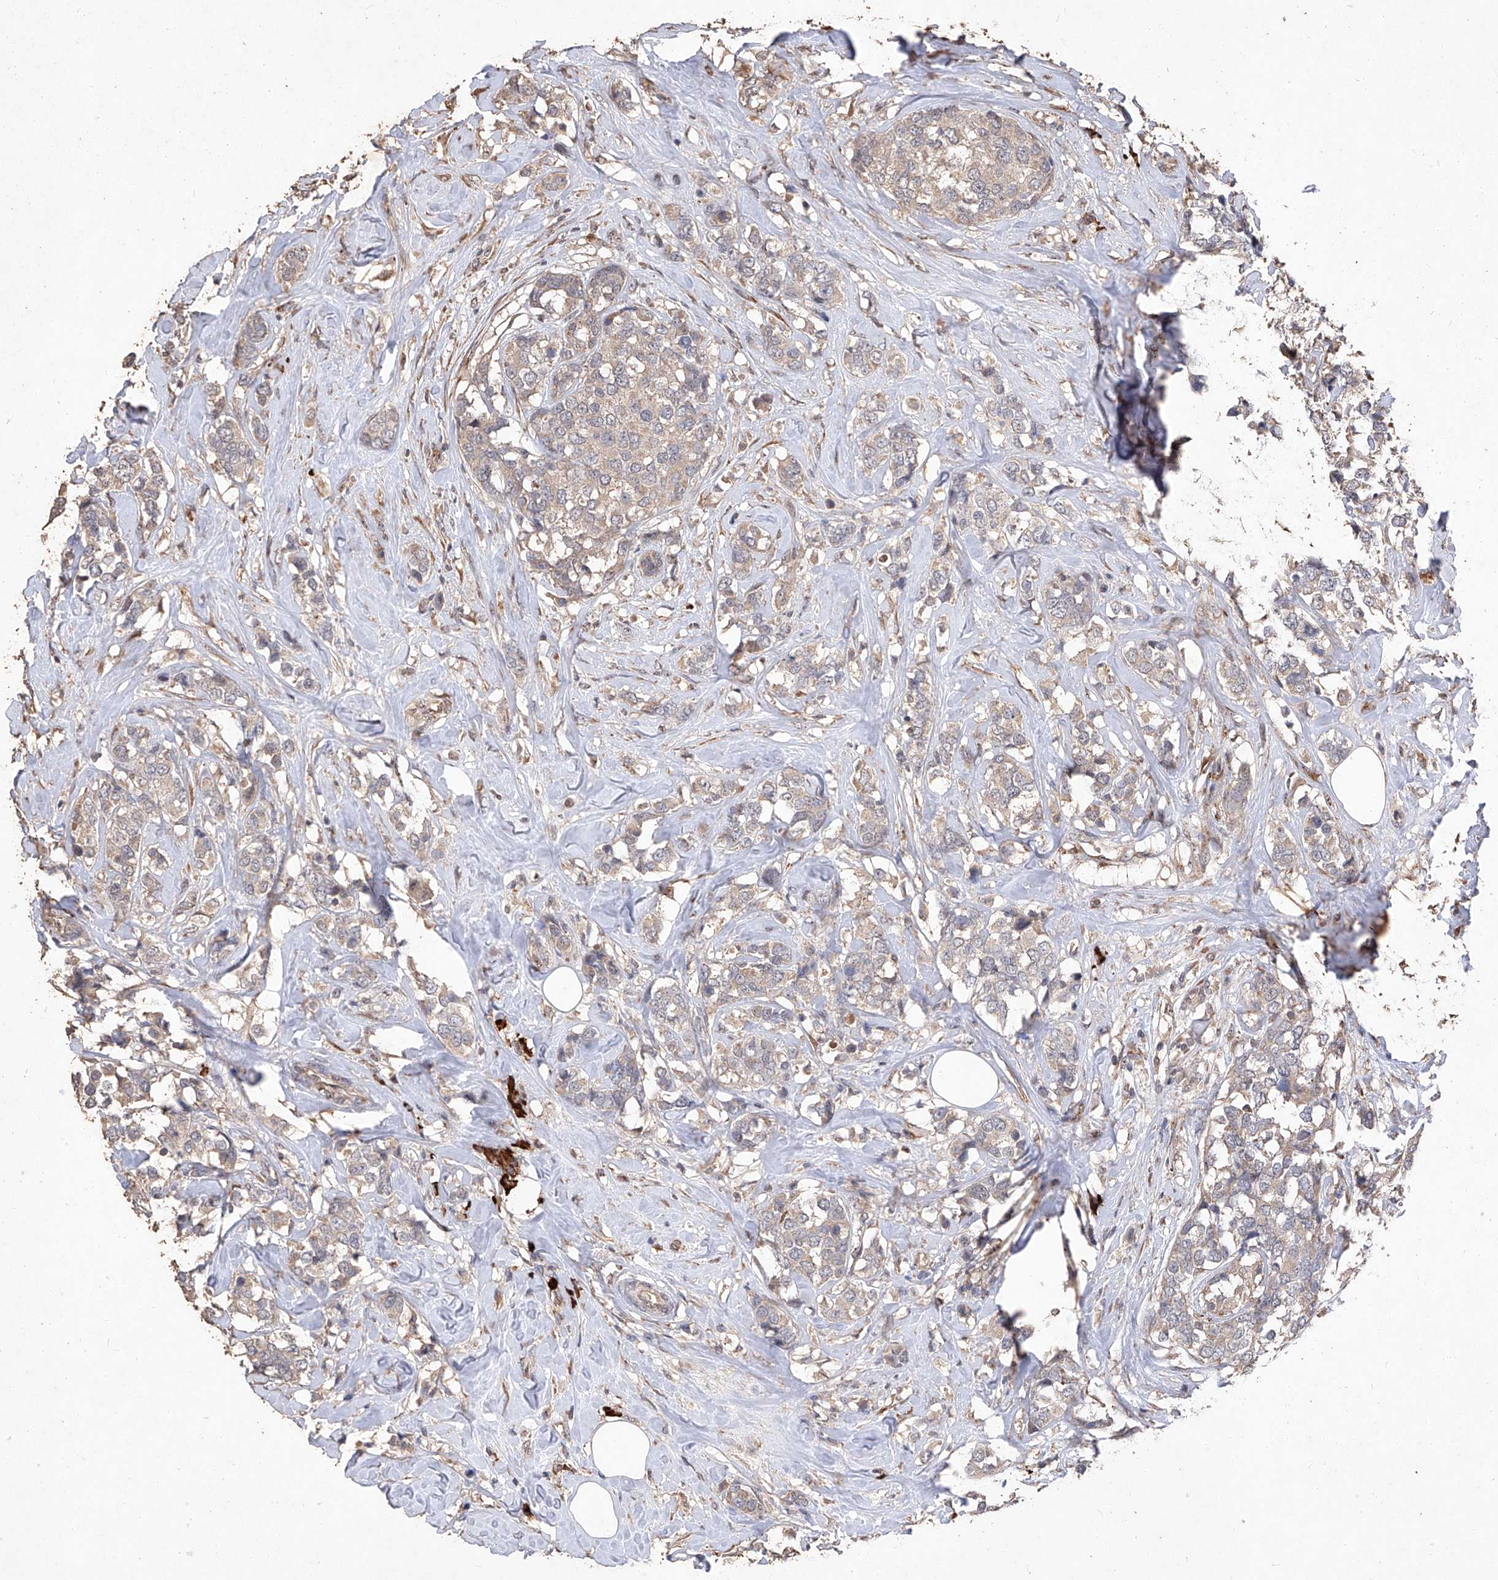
{"staining": {"intensity": "weak", "quantity": ">75%", "location": "cytoplasmic/membranous"}, "tissue": "breast cancer", "cell_type": "Tumor cells", "image_type": "cancer", "snomed": [{"axis": "morphology", "description": "Lobular carcinoma"}, {"axis": "topography", "description": "Breast"}], "caption": "Immunohistochemical staining of breast cancer (lobular carcinoma) exhibits low levels of weak cytoplasmic/membranous staining in approximately >75% of tumor cells.", "gene": "EML1", "patient": {"sex": "female", "age": 59}}